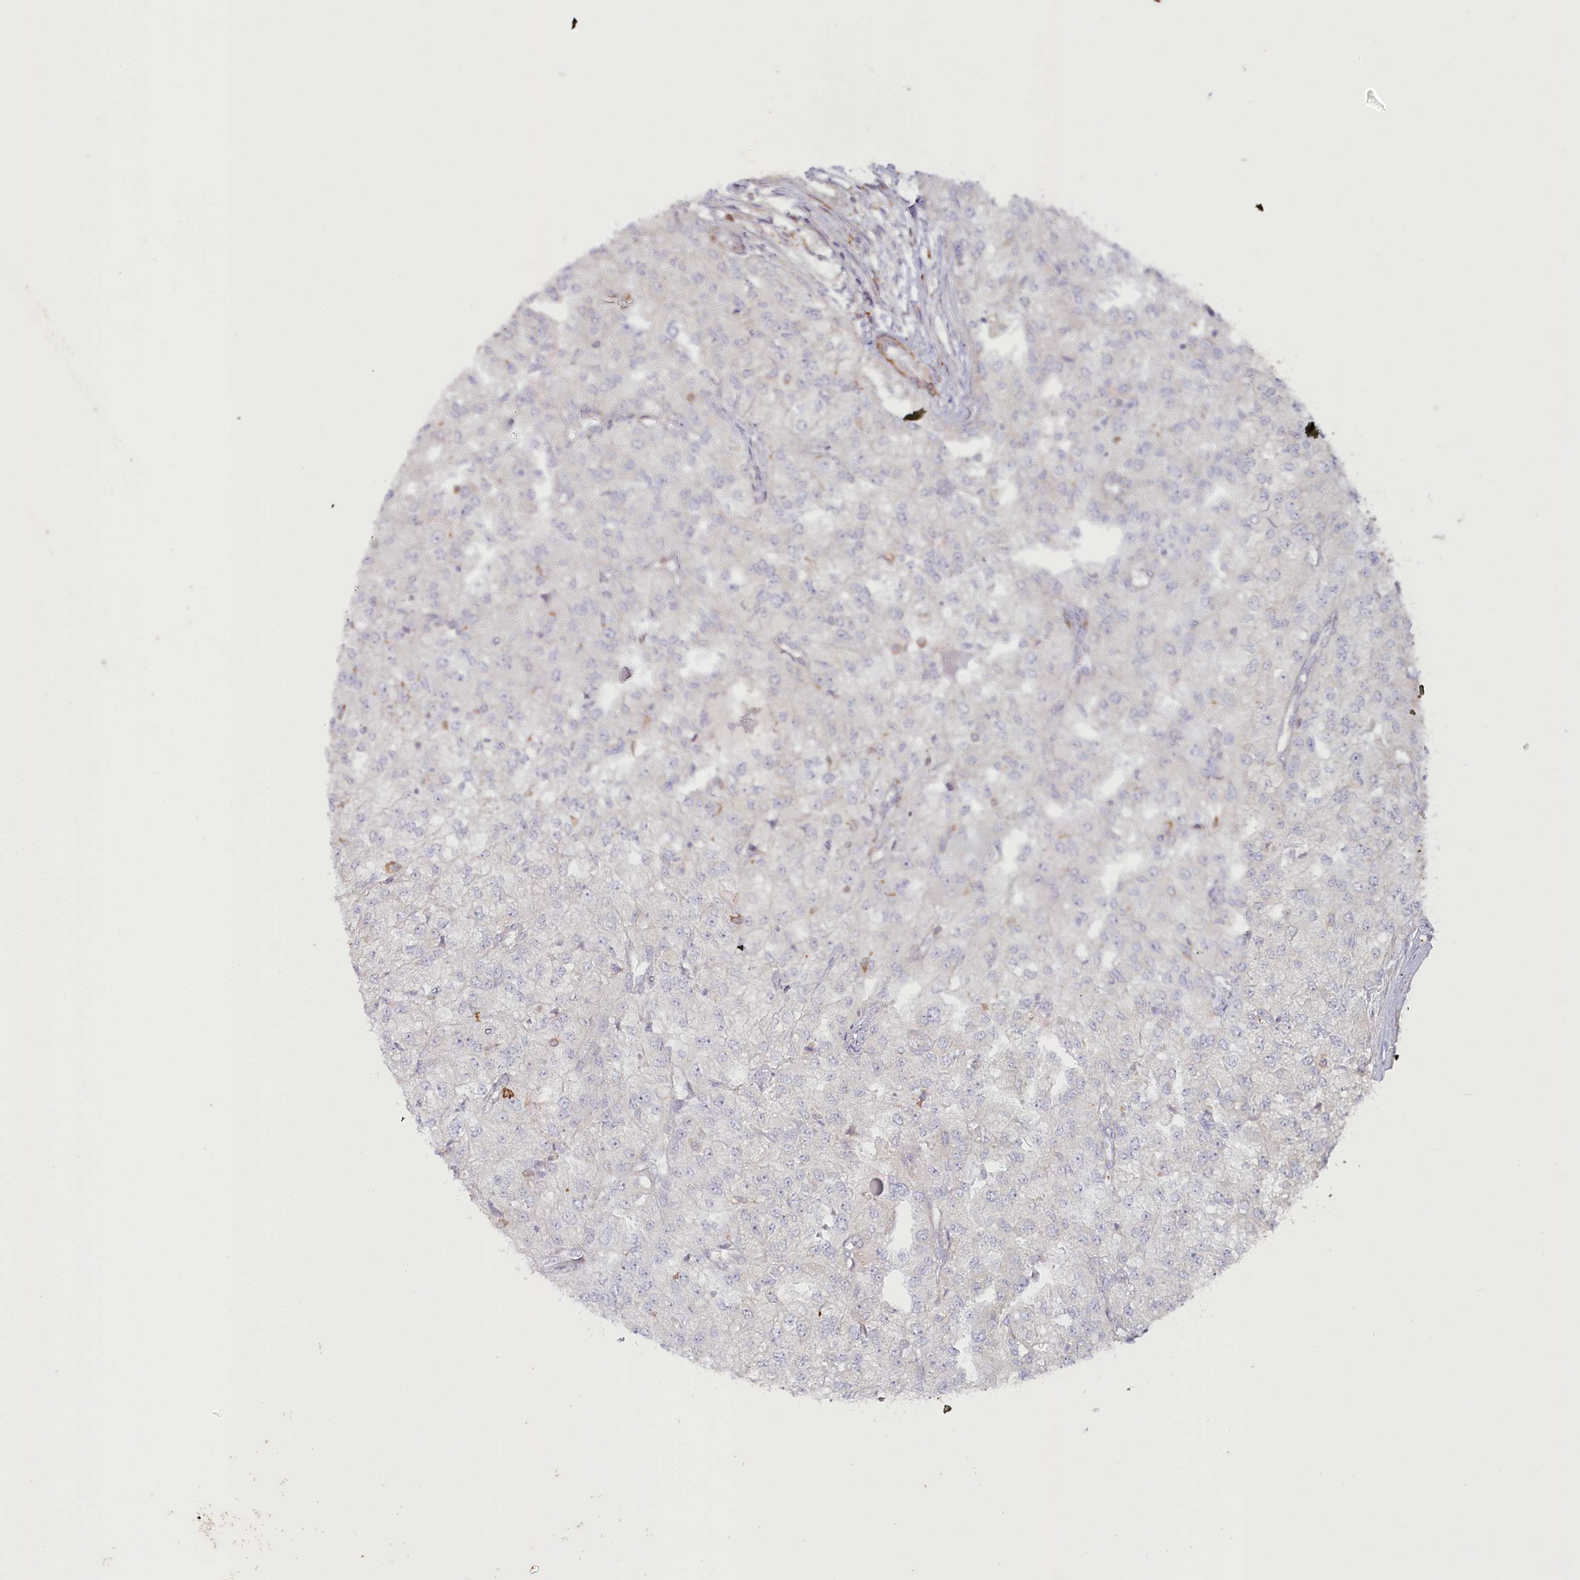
{"staining": {"intensity": "negative", "quantity": "none", "location": "none"}, "tissue": "renal cancer", "cell_type": "Tumor cells", "image_type": "cancer", "snomed": [{"axis": "morphology", "description": "Adenocarcinoma, NOS"}, {"axis": "topography", "description": "Kidney"}], "caption": "The IHC image has no significant expression in tumor cells of renal cancer (adenocarcinoma) tissue.", "gene": "MTG1", "patient": {"sex": "female", "age": 54}}